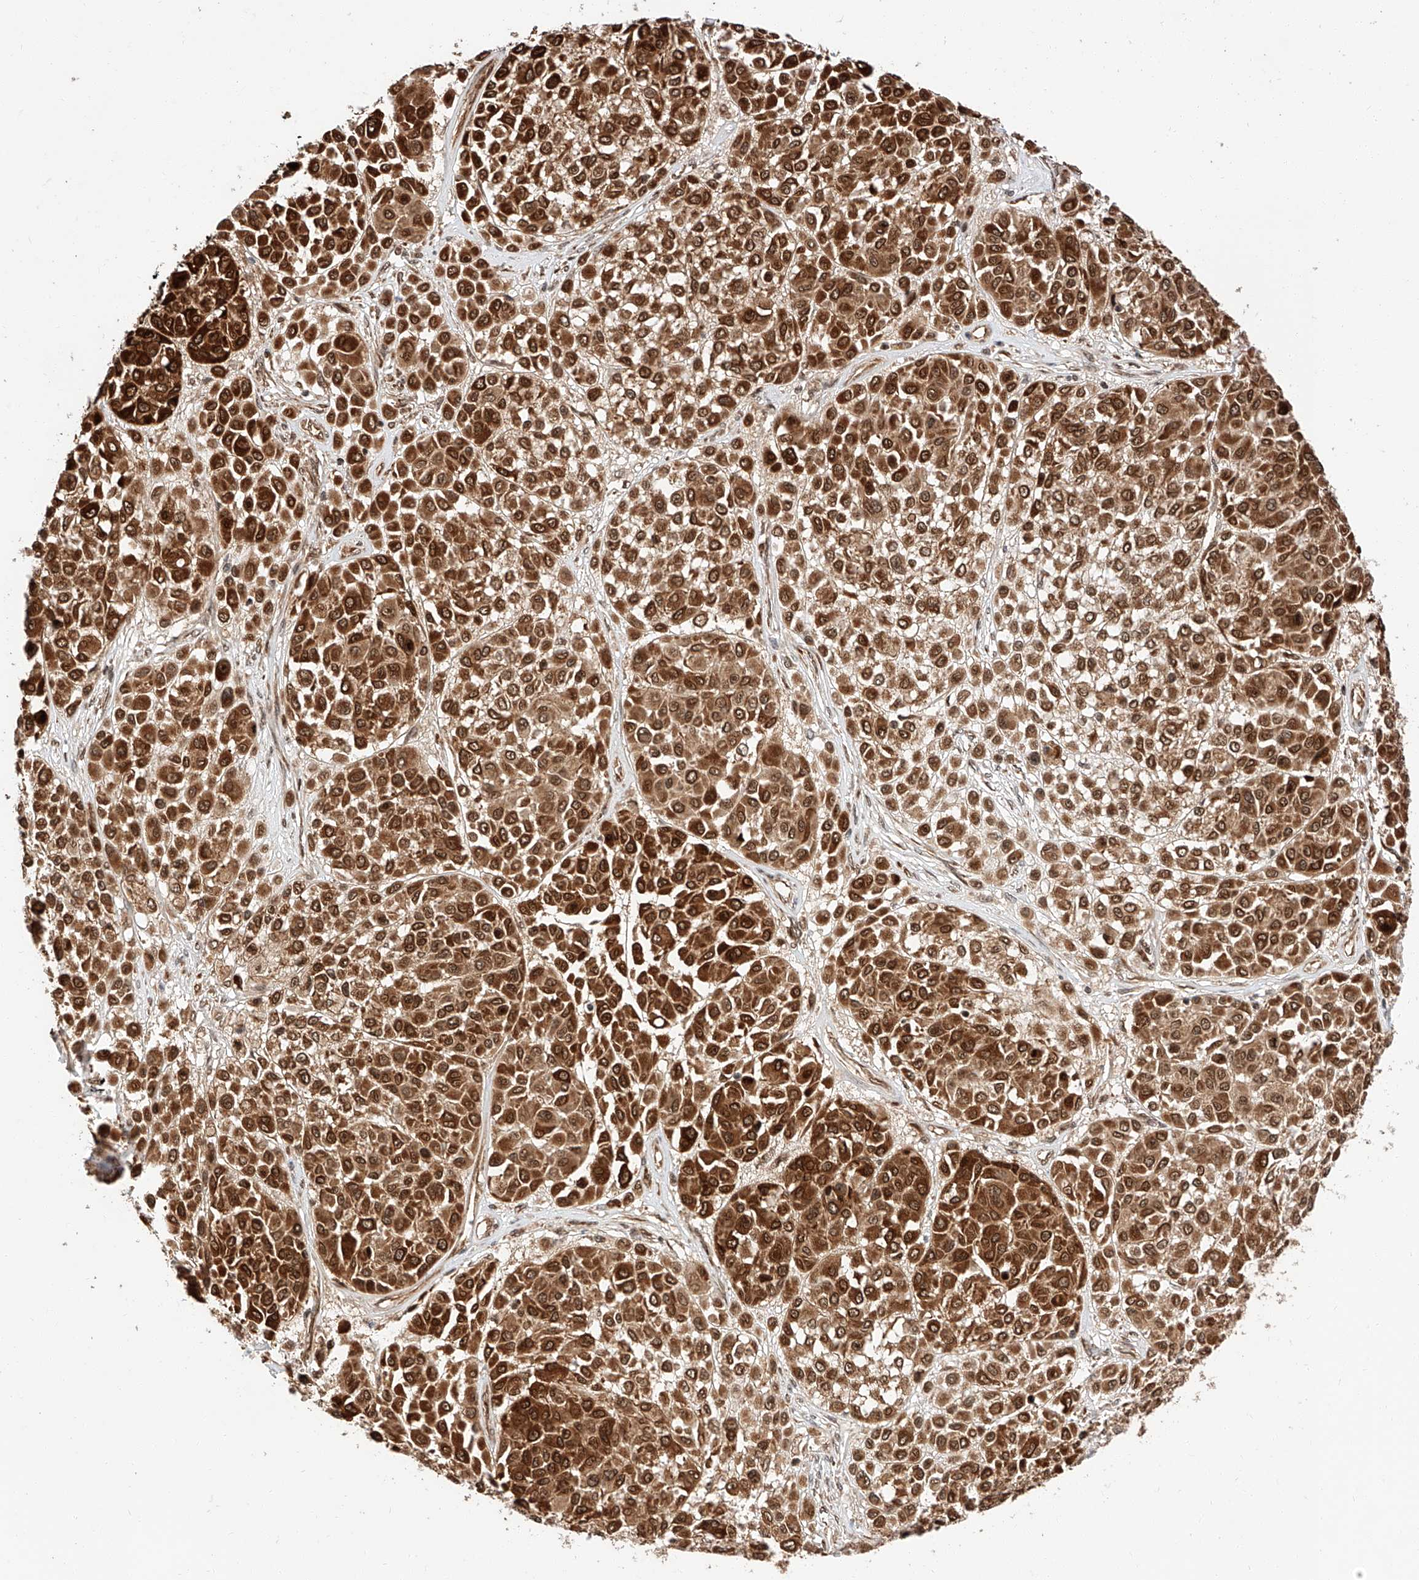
{"staining": {"intensity": "strong", "quantity": ">75%", "location": "cytoplasmic/membranous,nuclear"}, "tissue": "melanoma", "cell_type": "Tumor cells", "image_type": "cancer", "snomed": [{"axis": "morphology", "description": "Malignant melanoma, Metastatic site"}, {"axis": "topography", "description": "Soft tissue"}], "caption": "Malignant melanoma (metastatic site) was stained to show a protein in brown. There is high levels of strong cytoplasmic/membranous and nuclear positivity in approximately >75% of tumor cells.", "gene": "THTPA", "patient": {"sex": "male", "age": 41}}